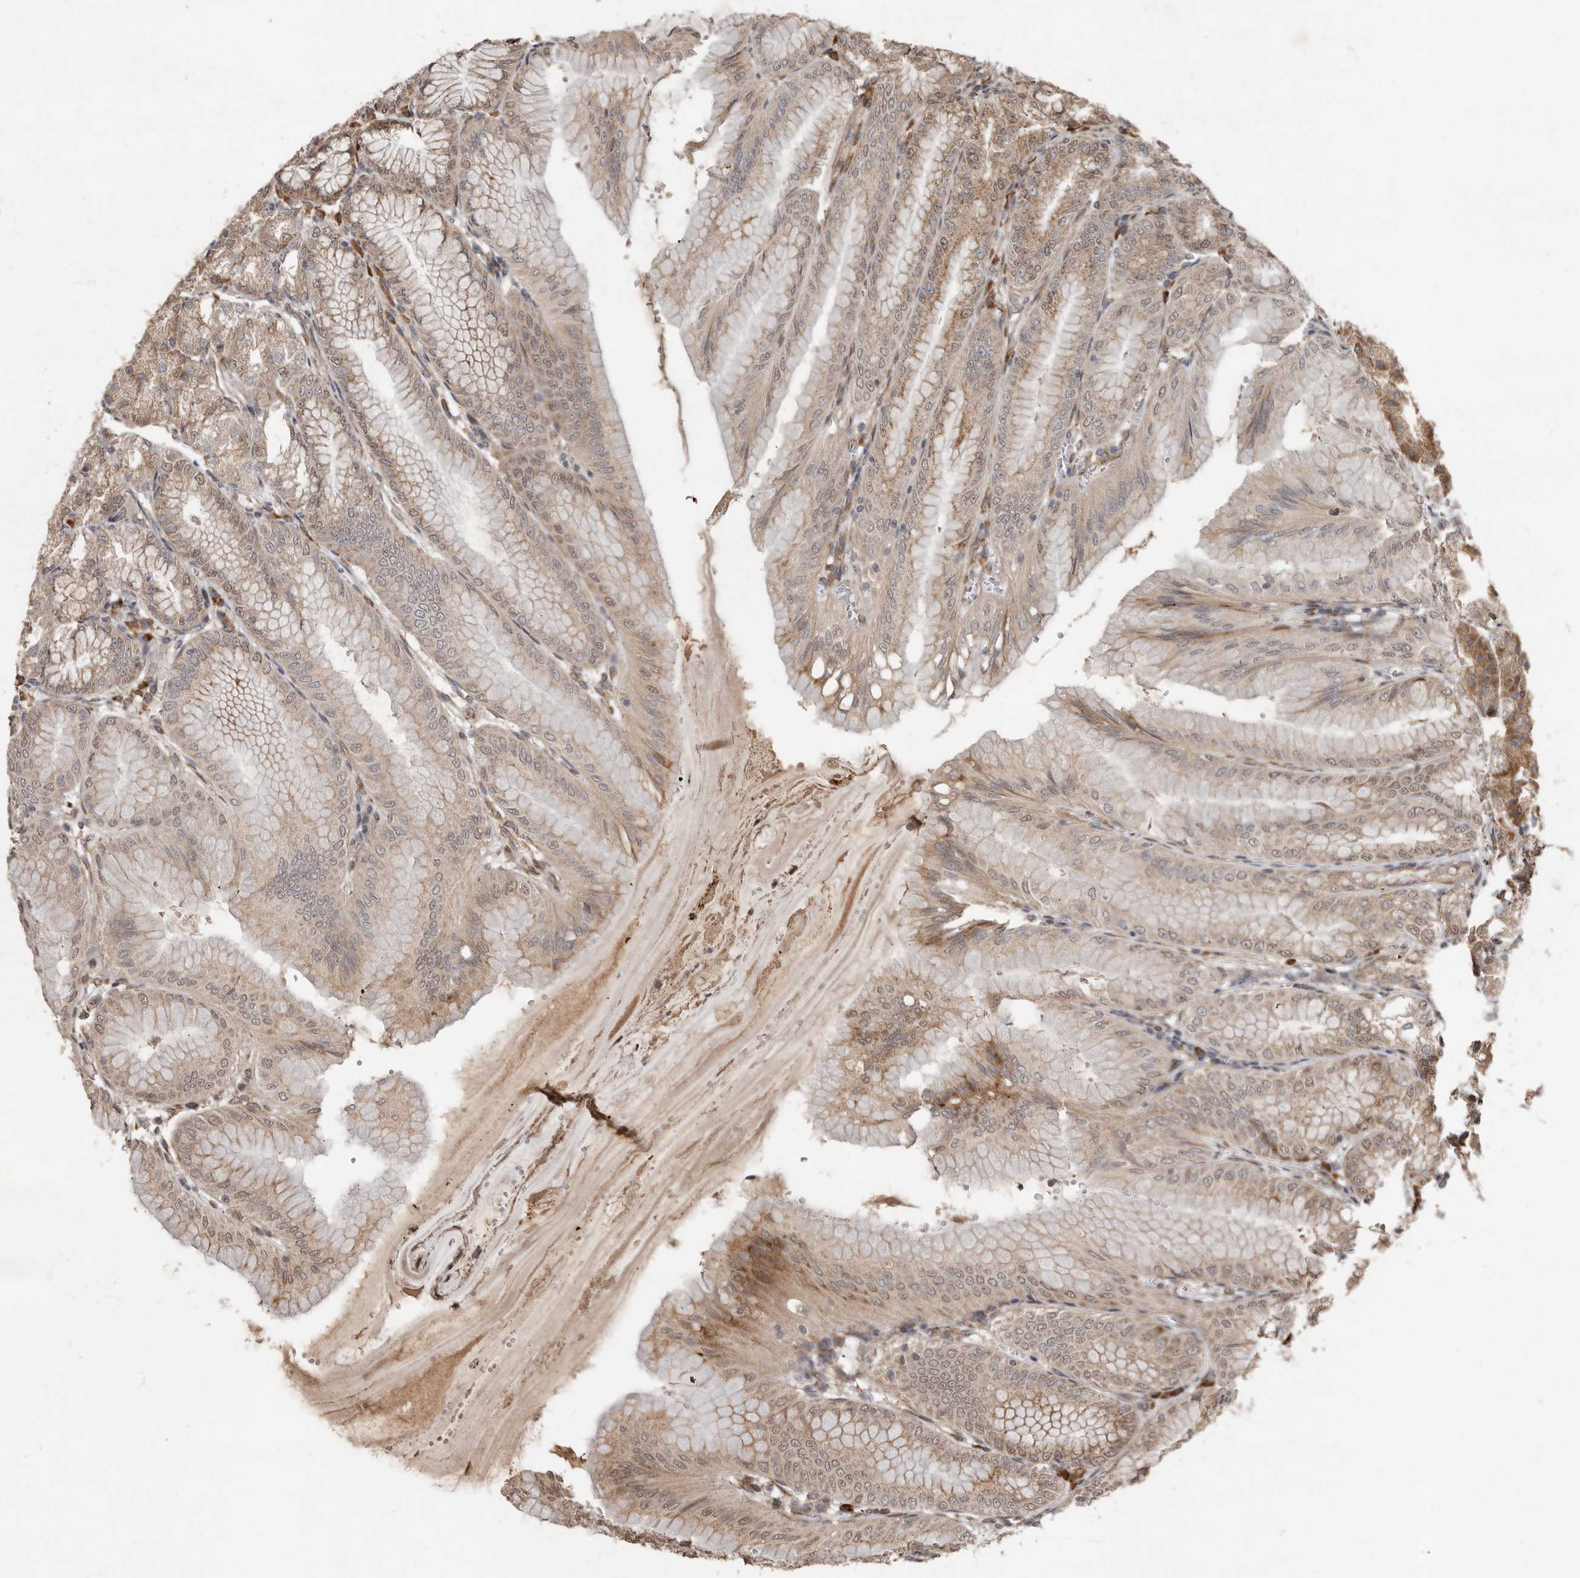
{"staining": {"intensity": "moderate", "quantity": ">75%", "location": "cytoplasmic/membranous,nuclear"}, "tissue": "stomach", "cell_type": "Glandular cells", "image_type": "normal", "snomed": [{"axis": "morphology", "description": "Normal tissue, NOS"}, {"axis": "topography", "description": "Stomach, lower"}], "caption": "High-power microscopy captured an immunohistochemistry histopathology image of benign stomach, revealing moderate cytoplasmic/membranous,nuclear positivity in about >75% of glandular cells.", "gene": "LRGUK", "patient": {"sex": "male", "age": 71}}